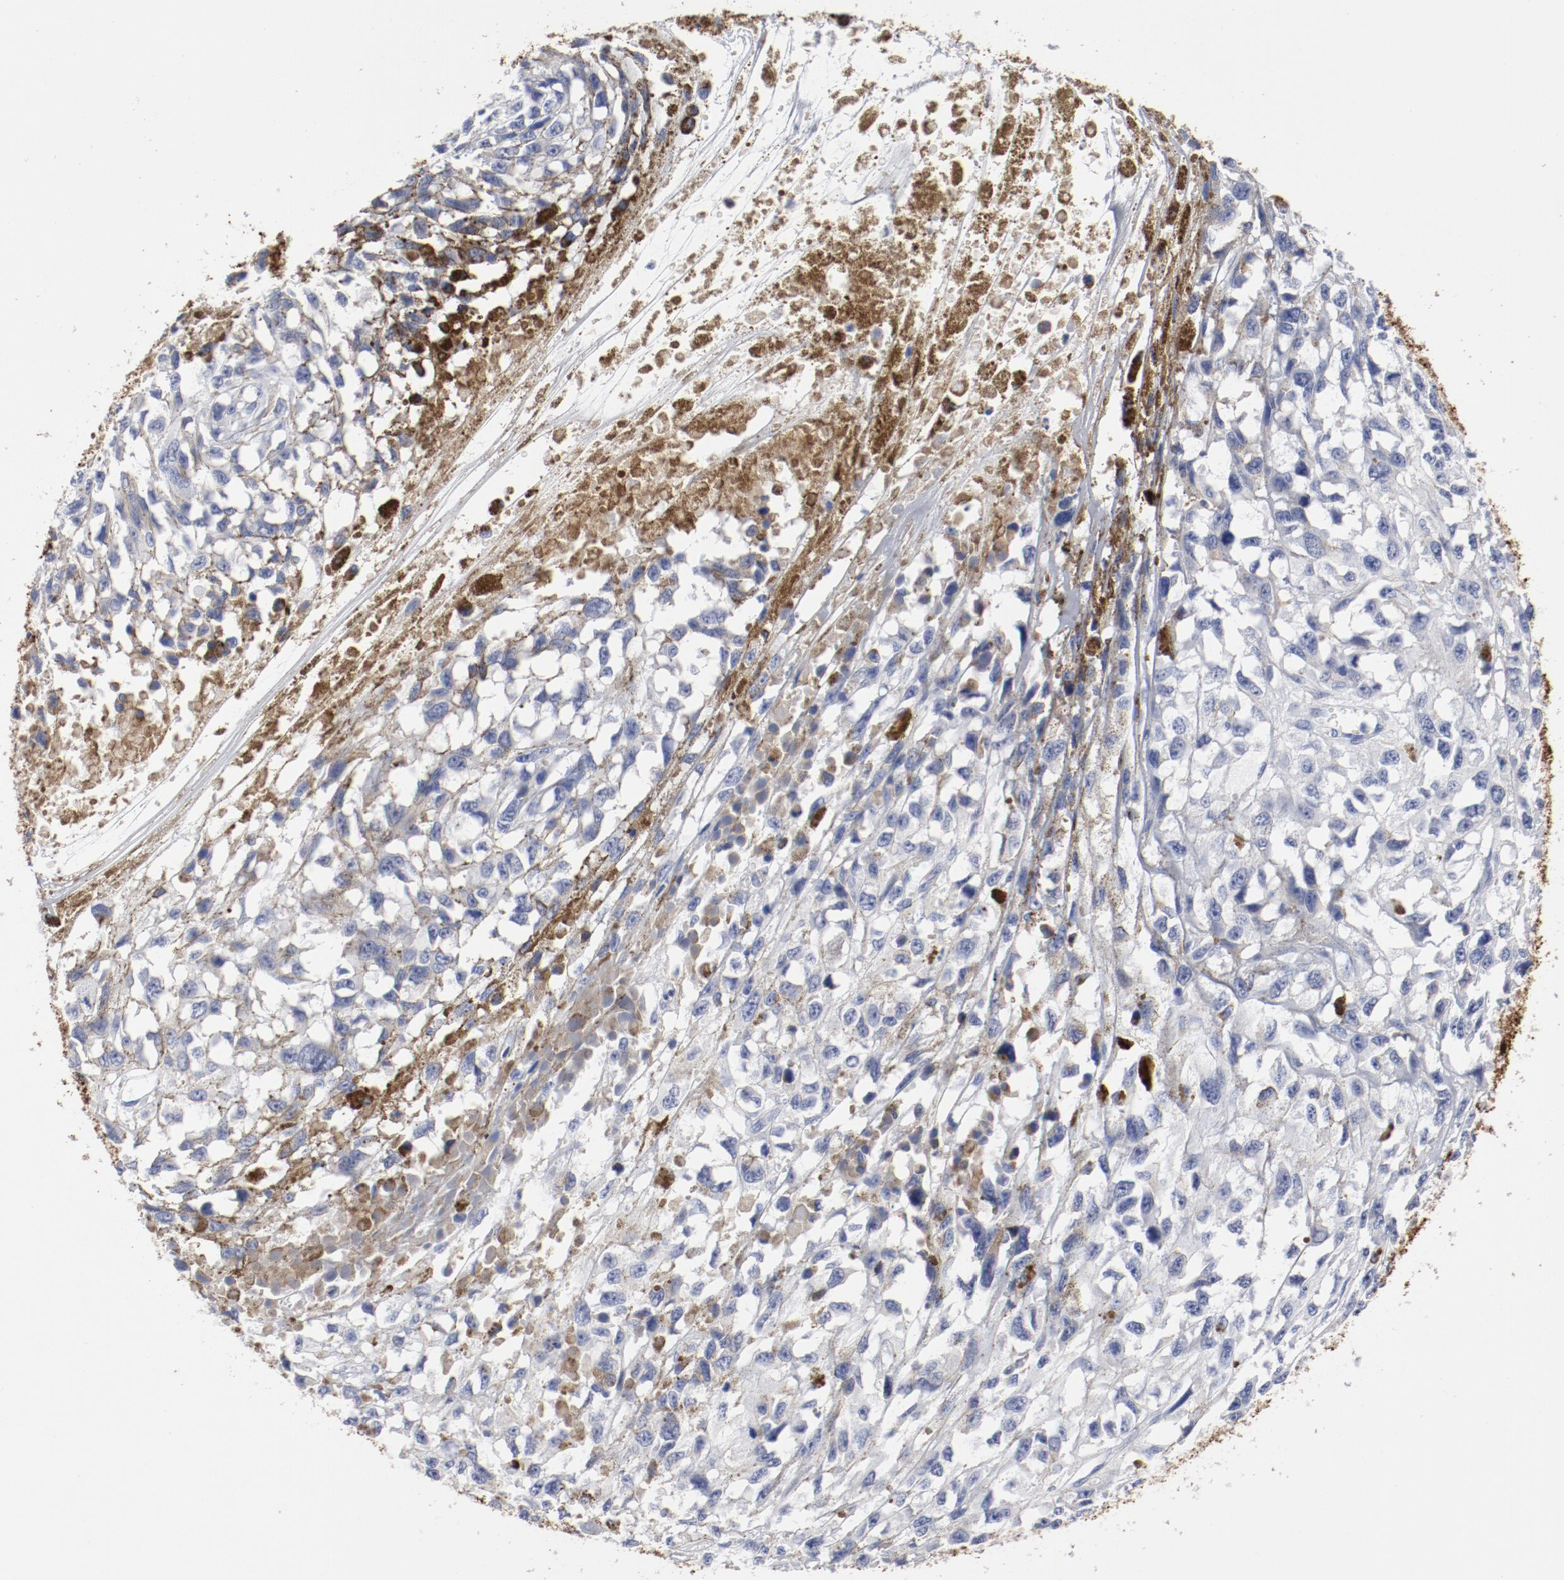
{"staining": {"intensity": "negative", "quantity": "none", "location": "none"}, "tissue": "melanoma", "cell_type": "Tumor cells", "image_type": "cancer", "snomed": [{"axis": "morphology", "description": "Malignant melanoma, Metastatic site"}, {"axis": "topography", "description": "Lymph node"}], "caption": "DAB (3,3'-diaminobenzidine) immunohistochemical staining of human melanoma shows no significant positivity in tumor cells.", "gene": "TSPAN6", "patient": {"sex": "male", "age": 59}}